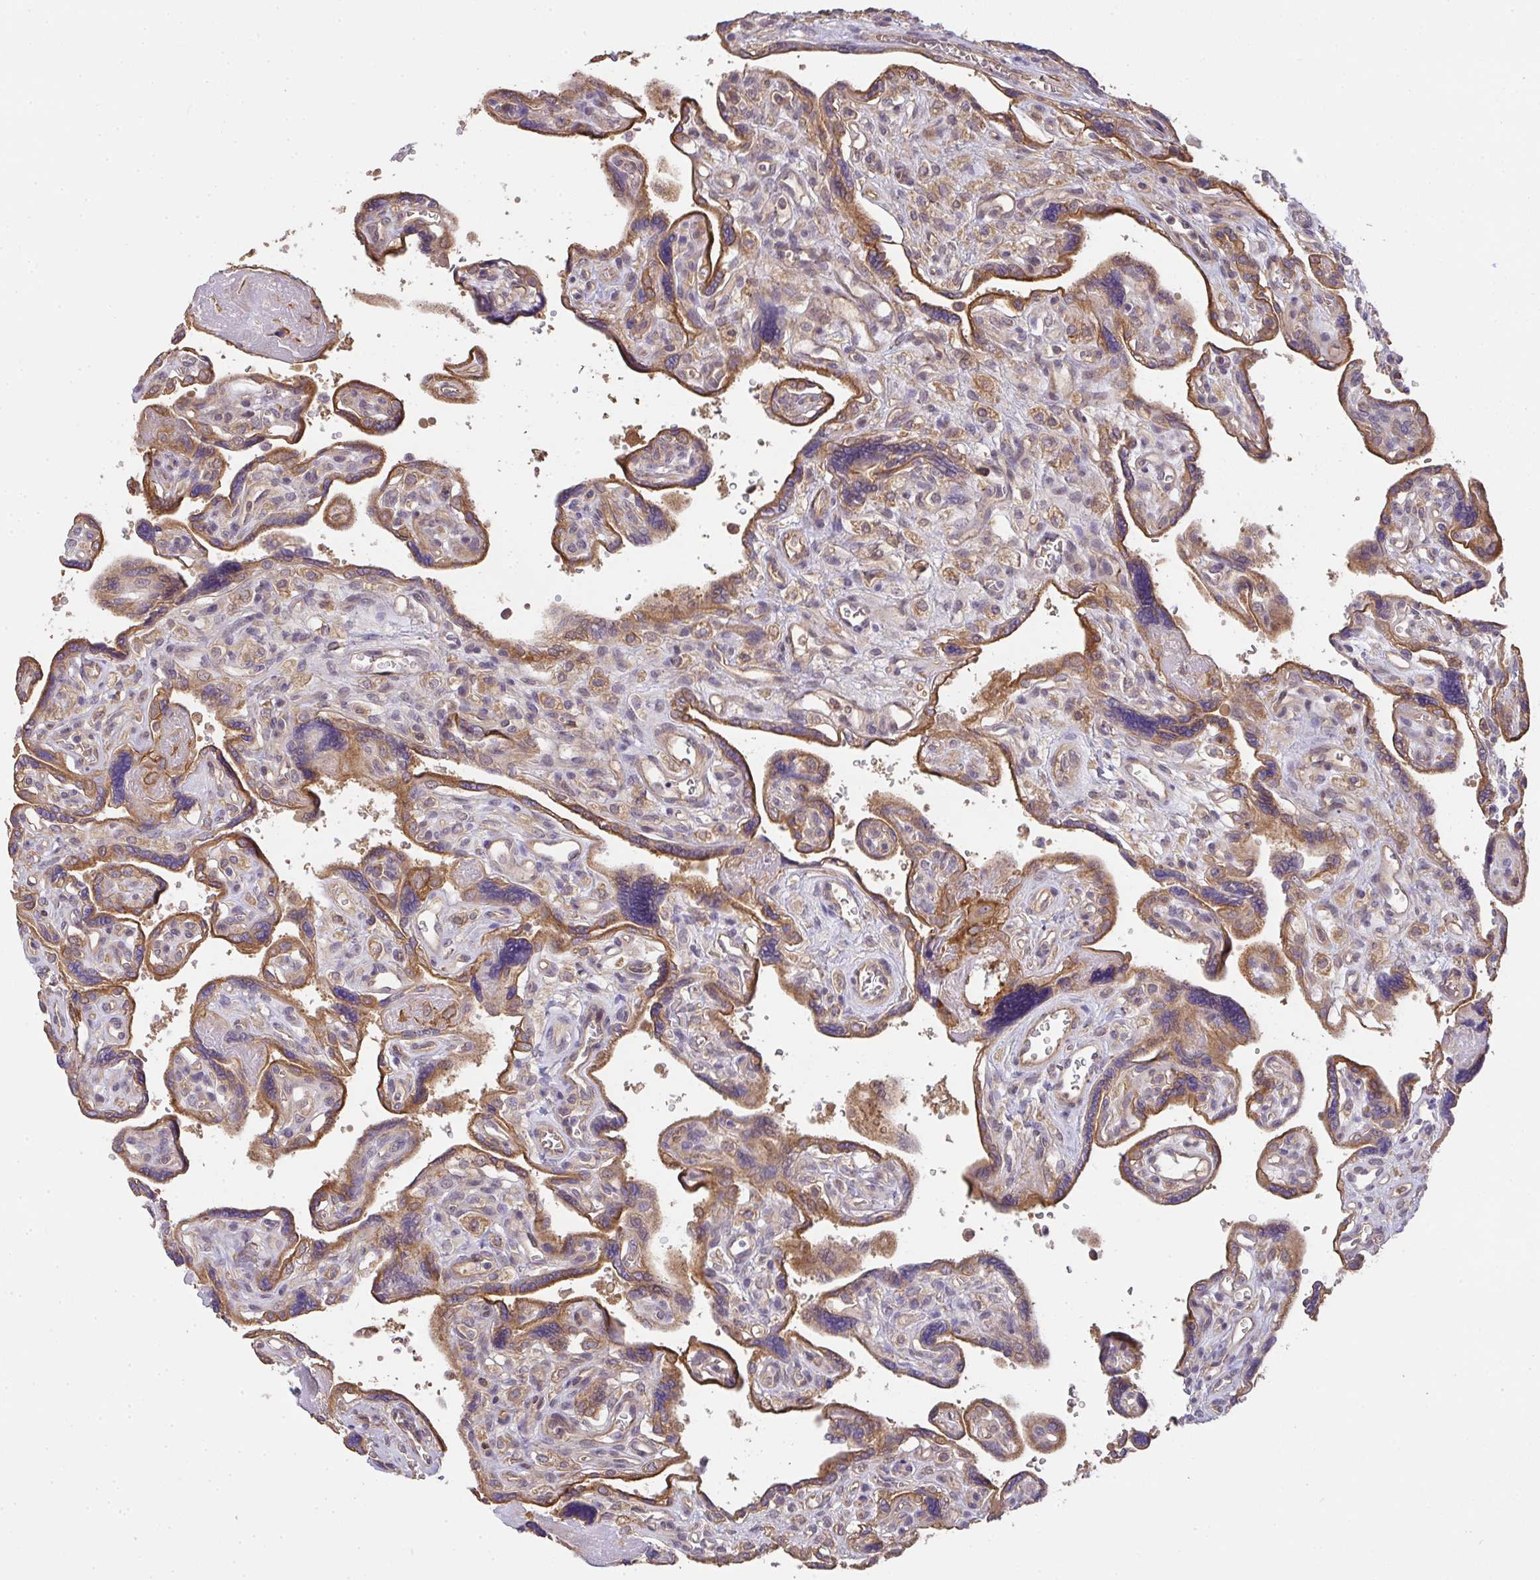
{"staining": {"intensity": "moderate", "quantity": ">75%", "location": "cytoplasmic/membranous"}, "tissue": "placenta", "cell_type": "Trophoblastic cells", "image_type": "normal", "snomed": [{"axis": "morphology", "description": "Normal tissue, NOS"}, {"axis": "topography", "description": "Placenta"}], "caption": "About >75% of trophoblastic cells in benign placenta display moderate cytoplasmic/membranous protein expression as visualized by brown immunohistochemical staining.", "gene": "EEF1AKMT1", "patient": {"sex": "female", "age": 39}}